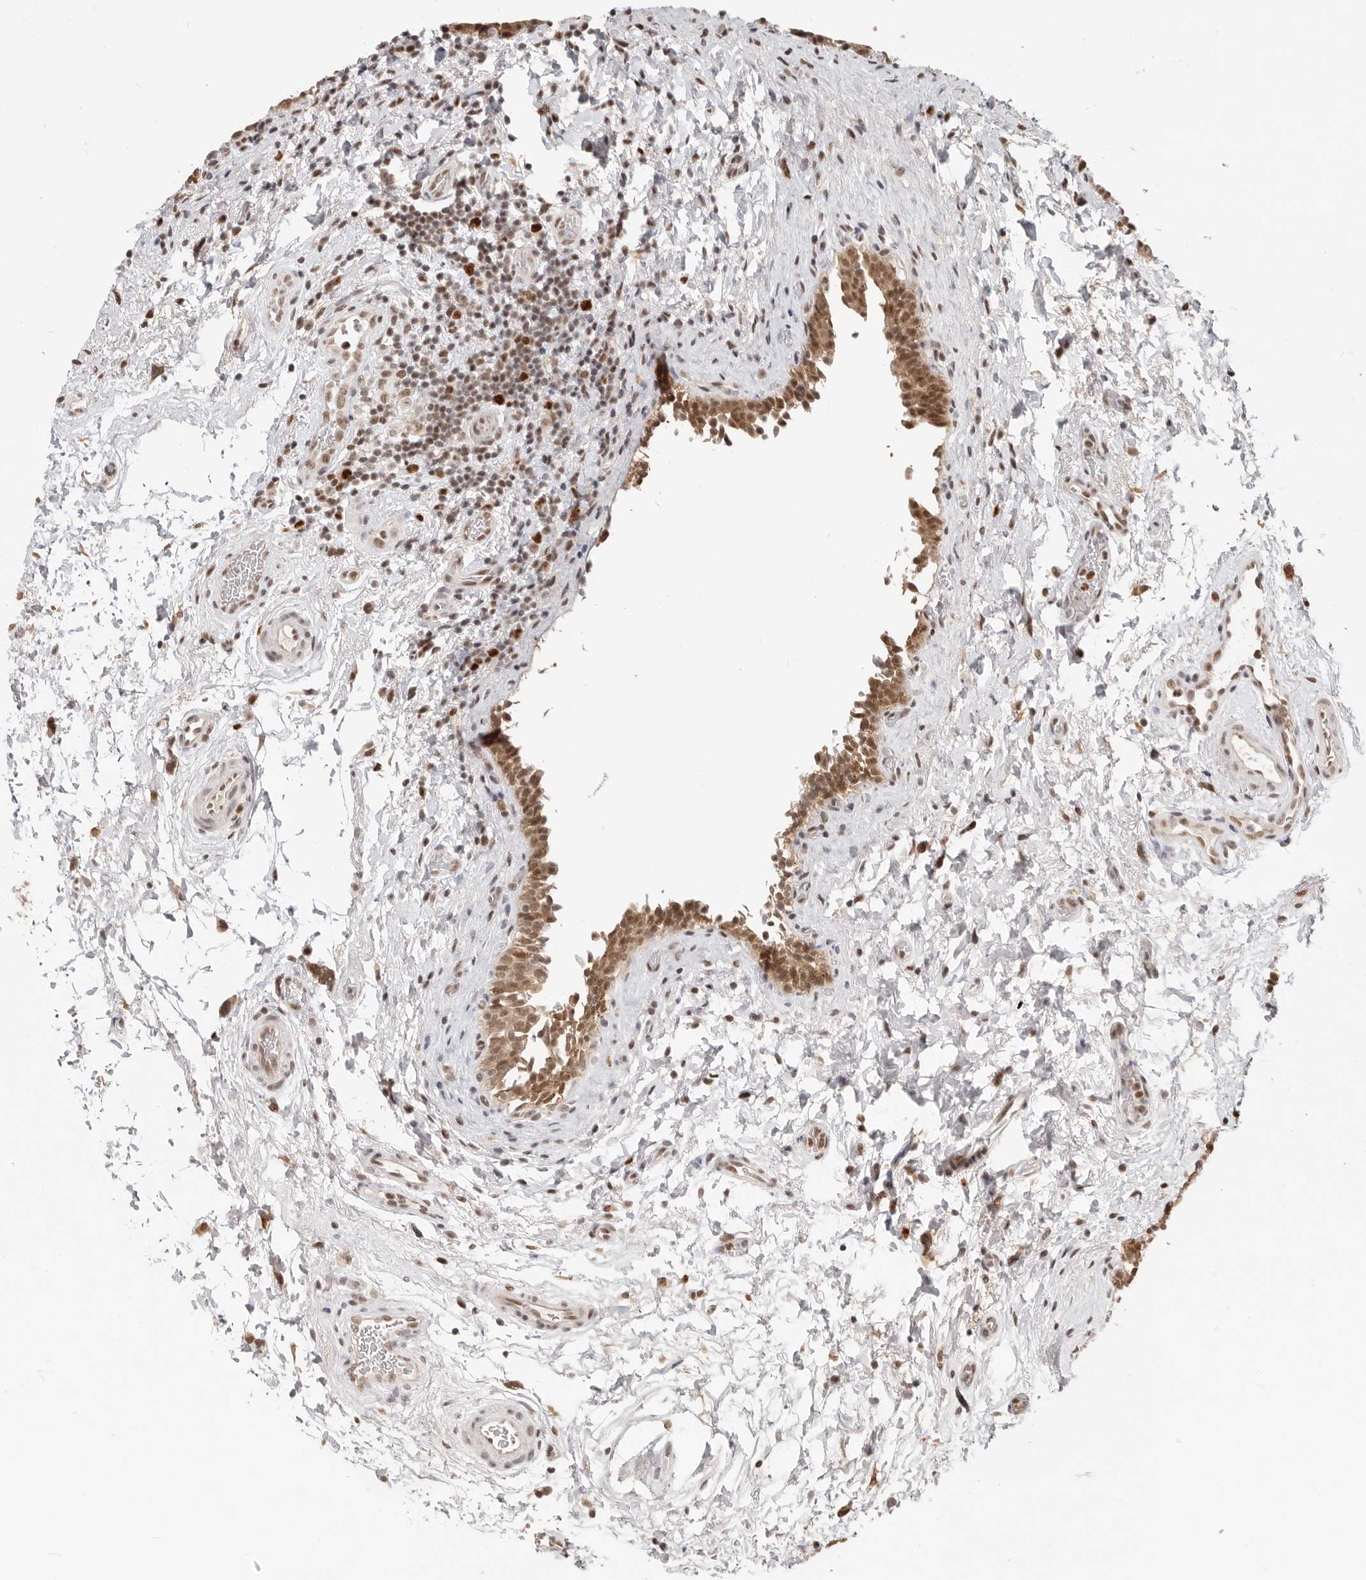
{"staining": {"intensity": "moderate", "quantity": ">75%", "location": "cytoplasmic/membranous,nuclear"}, "tissue": "urinary bladder", "cell_type": "Urothelial cells", "image_type": "normal", "snomed": [{"axis": "morphology", "description": "Normal tissue, NOS"}, {"axis": "topography", "description": "Urinary bladder"}], "caption": "The immunohistochemical stain highlights moderate cytoplasmic/membranous,nuclear staining in urothelial cells of normal urinary bladder. The protein of interest is shown in brown color, while the nuclei are stained blue.", "gene": "RFC2", "patient": {"sex": "male", "age": 83}}